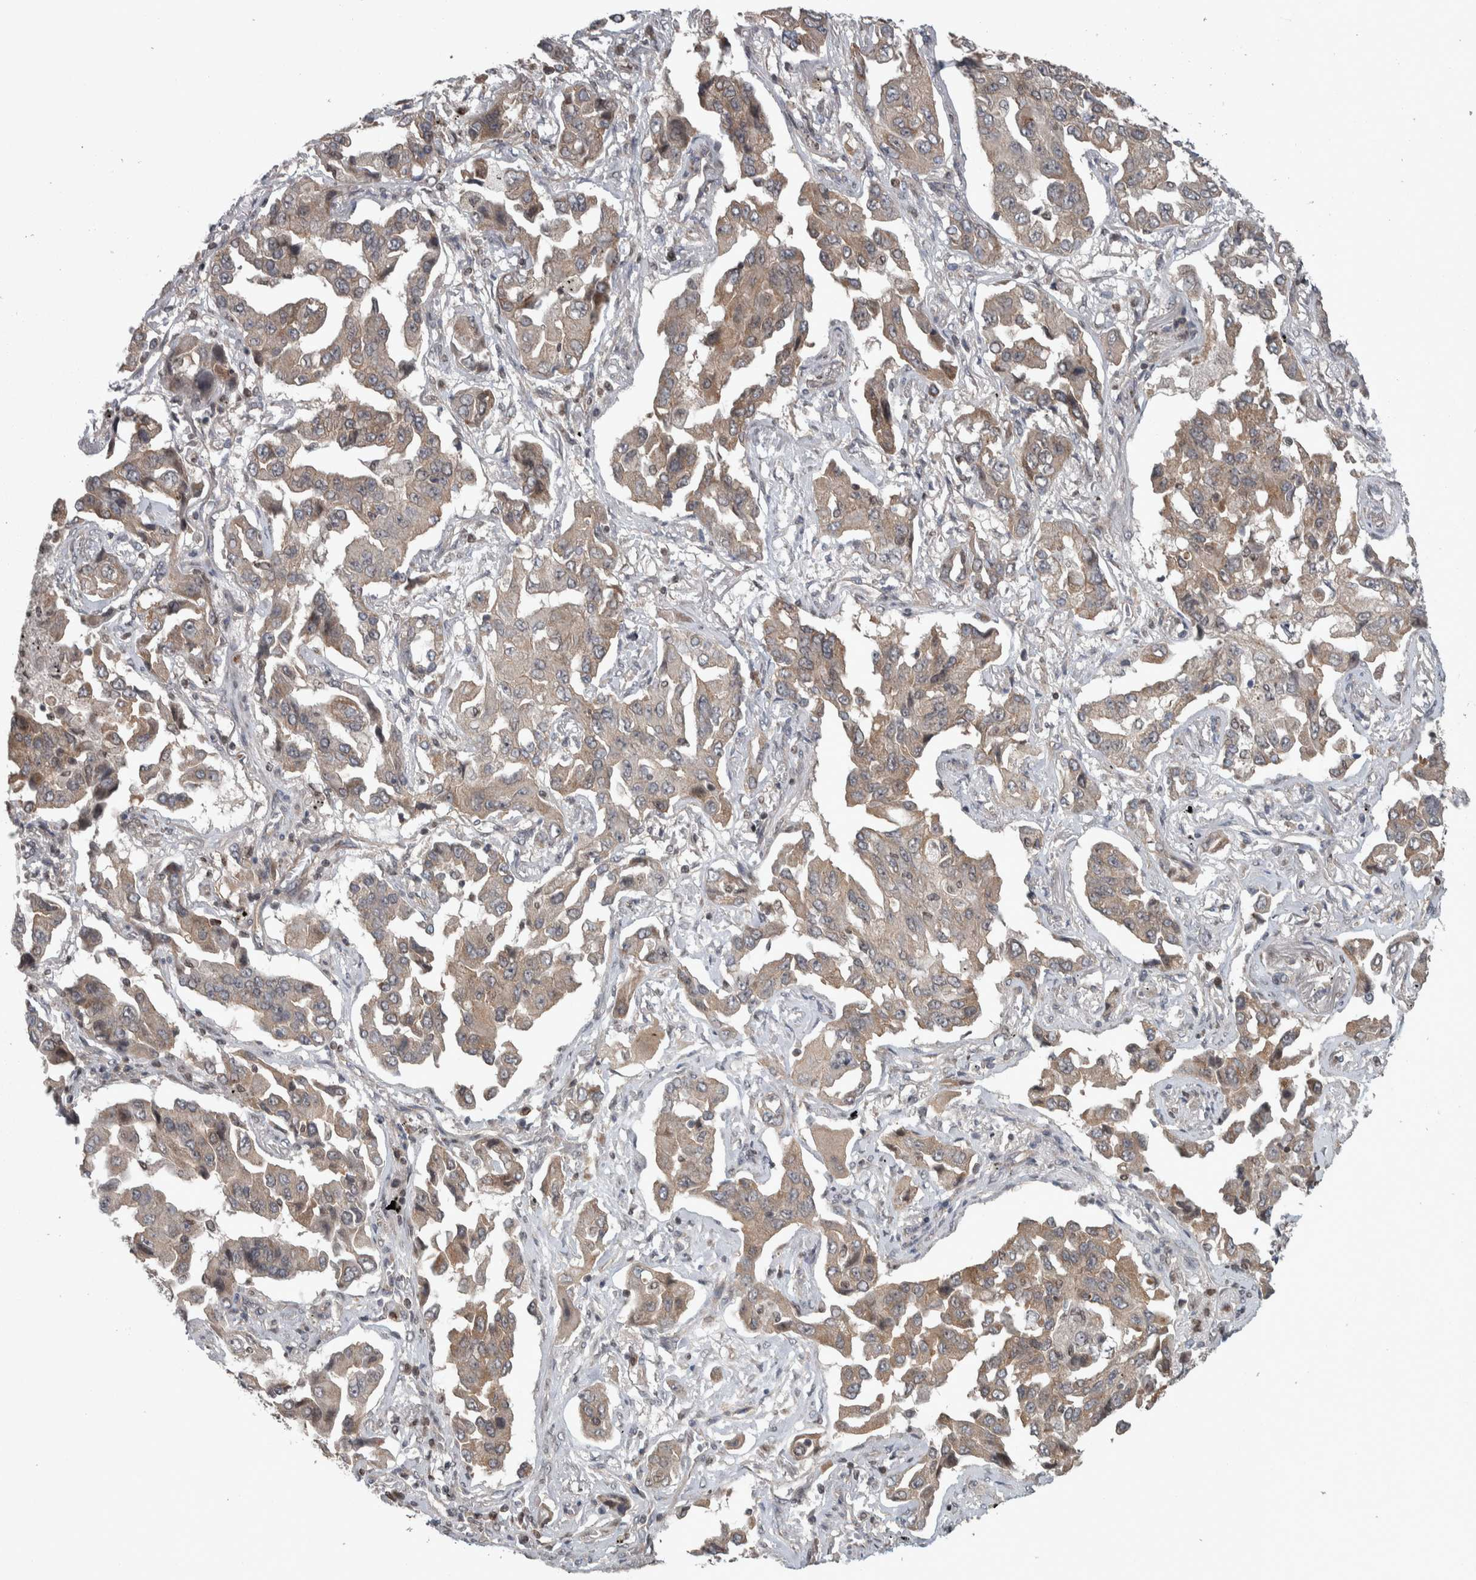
{"staining": {"intensity": "weak", "quantity": ">75%", "location": "cytoplasmic/membranous"}, "tissue": "lung cancer", "cell_type": "Tumor cells", "image_type": "cancer", "snomed": [{"axis": "morphology", "description": "Adenocarcinoma, NOS"}, {"axis": "topography", "description": "Lung"}], "caption": "Immunohistochemistry staining of lung cancer, which reveals low levels of weak cytoplasmic/membranous staining in about >75% of tumor cells indicating weak cytoplasmic/membranous protein positivity. The staining was performed using DAB (3,3'-diaminobenzidine) (brown) for protein detection and nuclei were counterstained in hematoxylin (blue).", "gene": "CWC27", "patient": {"sex": "female", "age": 65}}